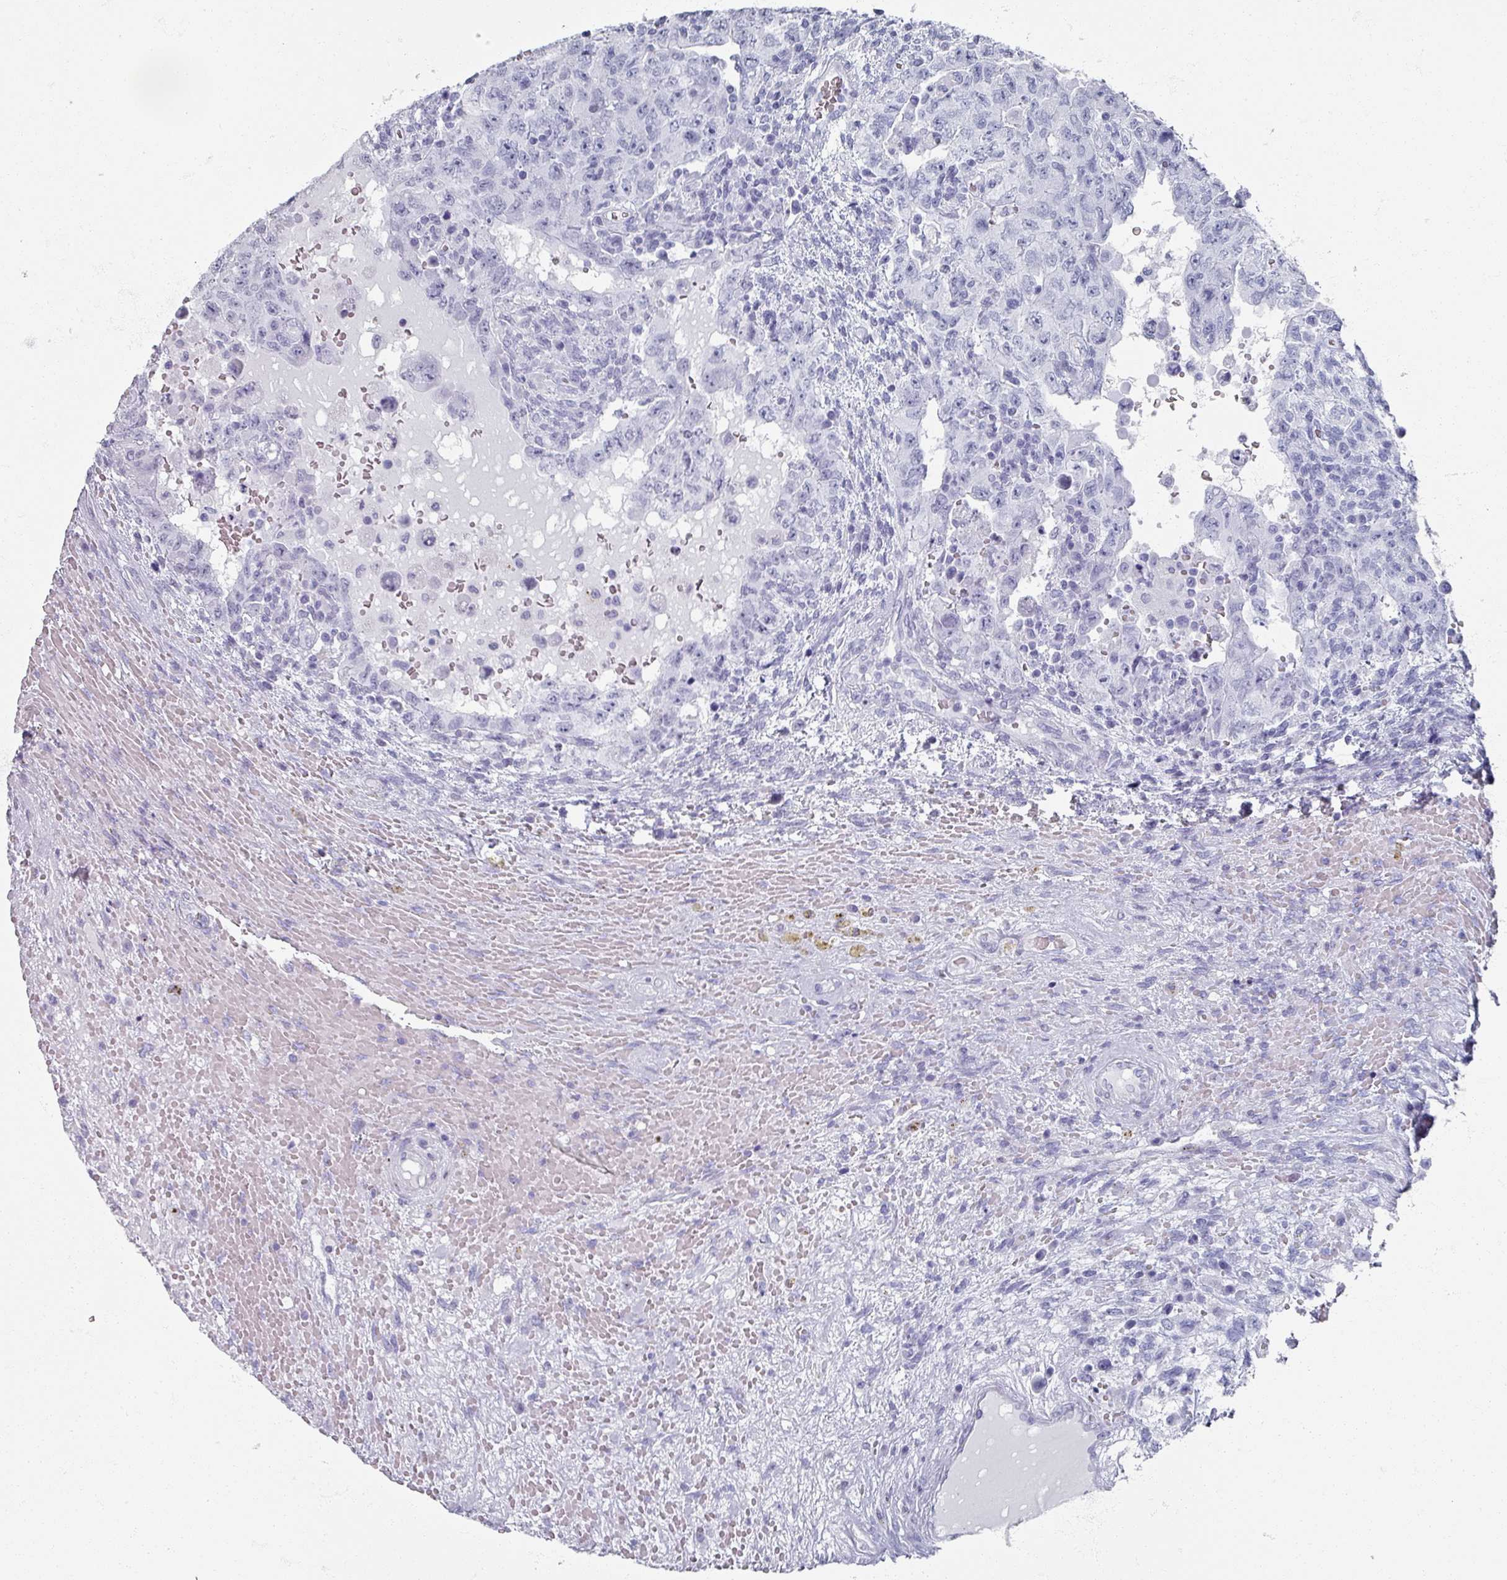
{"staining": {"intensity": "negative", "quantity": "none", "location": "none"}, "tissue": "testis cancer", "cell_type": "Tumor cells", "image_type": "cancer", "snomed": [{"axis": "morphology", "description": "Carcinoma, Embryonal, NOS"}, {"axis": "topography", "description": "Testis"}], "caption": "DAB immunohistochemical staining of testis cancer shows no significant staining in tumor cells.", "gene": "OMG", "patient": {"sex": "male", "age": 26}}